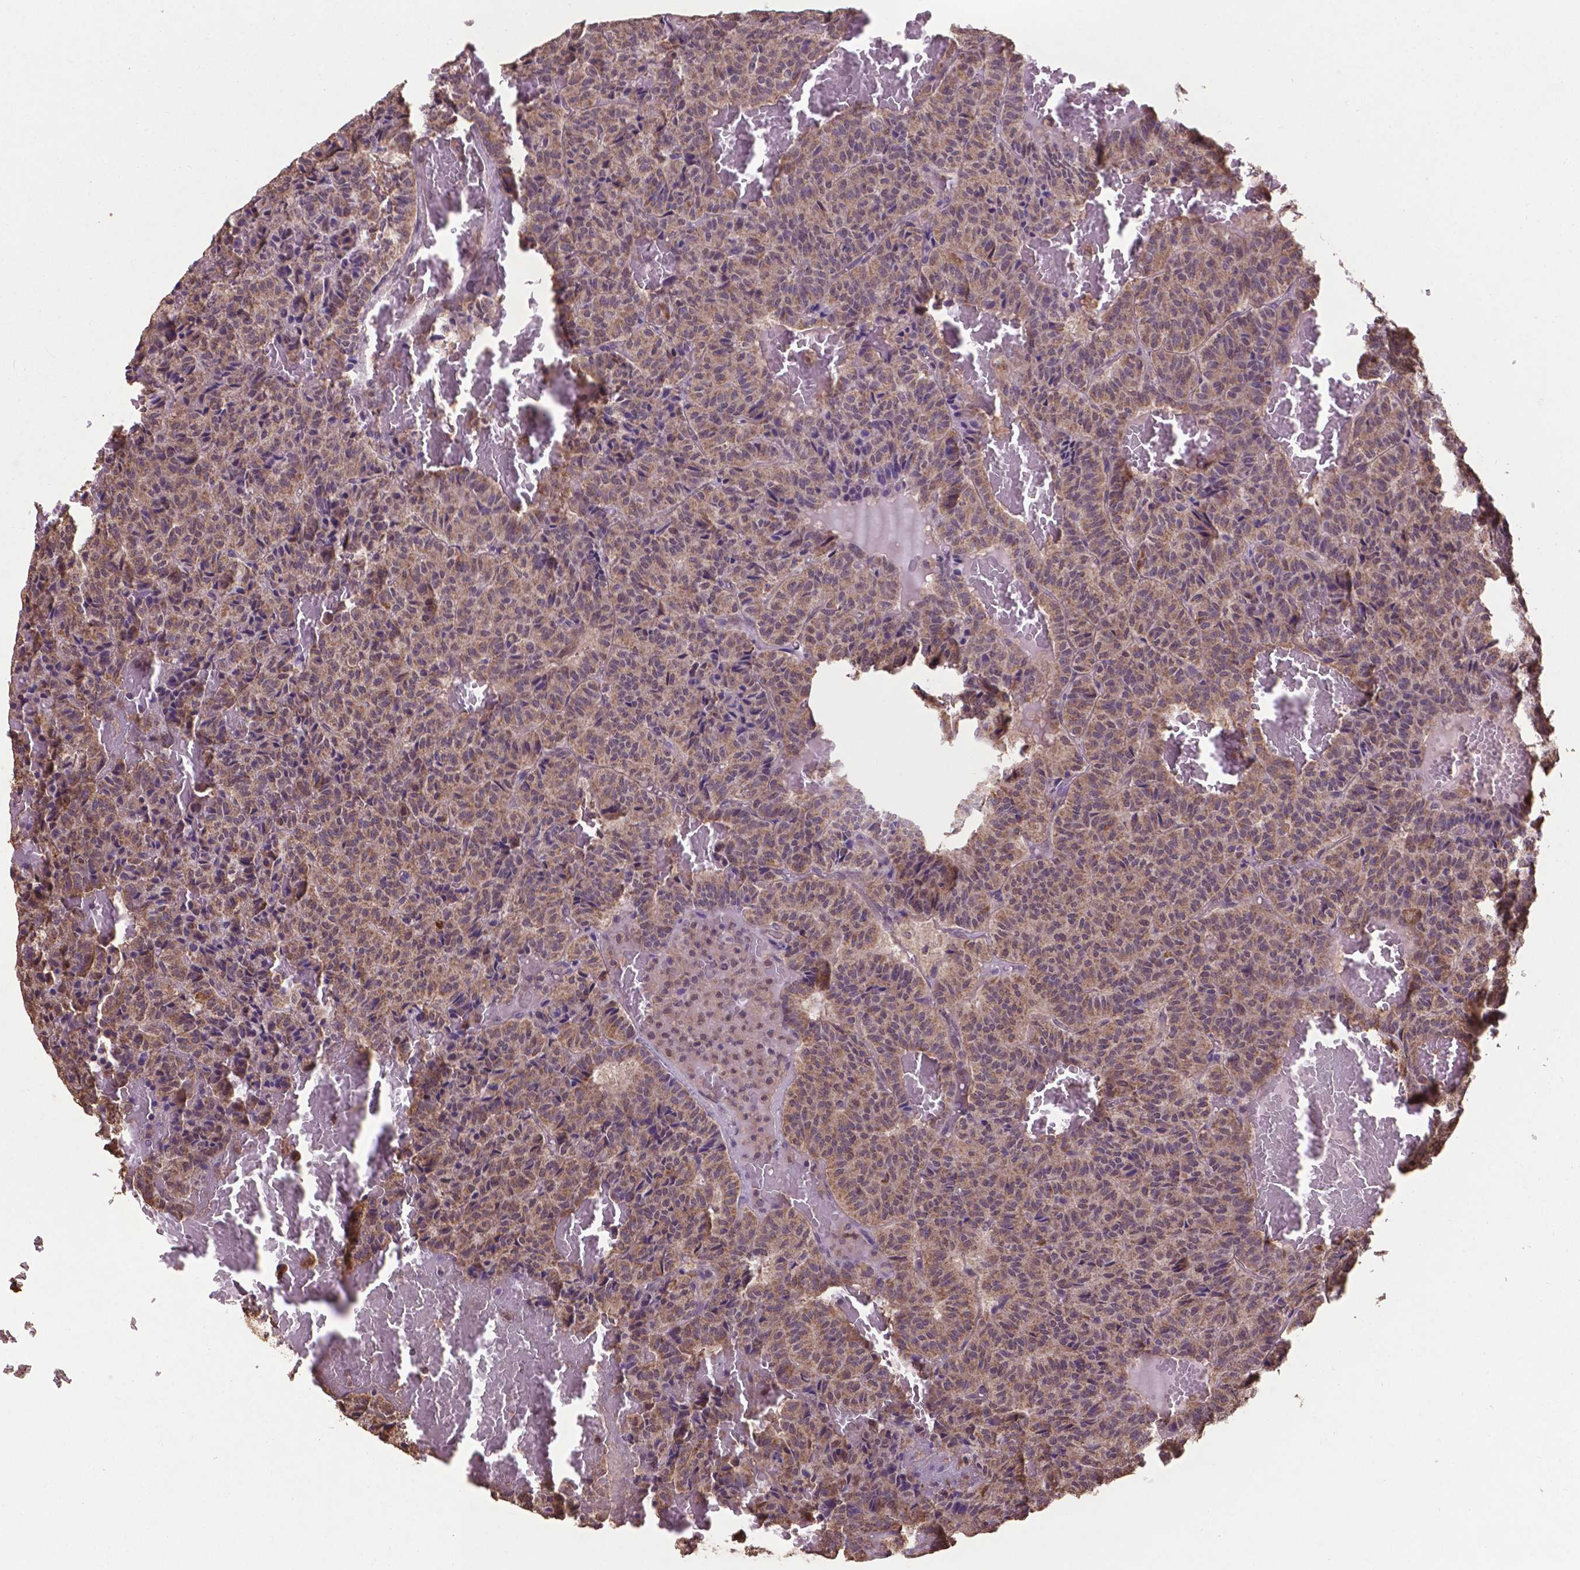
{"staining": {"intensity": "weak", "quantity": ">75%", "location": "cytoplasmic/membranous,nuclear"}, "tissue": "carcinoid", "cell_type": "Tumor cells", "image_type": "cancer", "snomed": [{"axis": "morphology", "description": "Carcinoid, malignant, NOS"}, {"axis": "topography", "description": "Lung"}], "caption": "Weak cytoplasmic/membranous and nuclear protein expression is present in about >75% of tumor cells in carcinoid.", "gene": "DCAF1", "patient": {"sex": "male", "age": 70}}